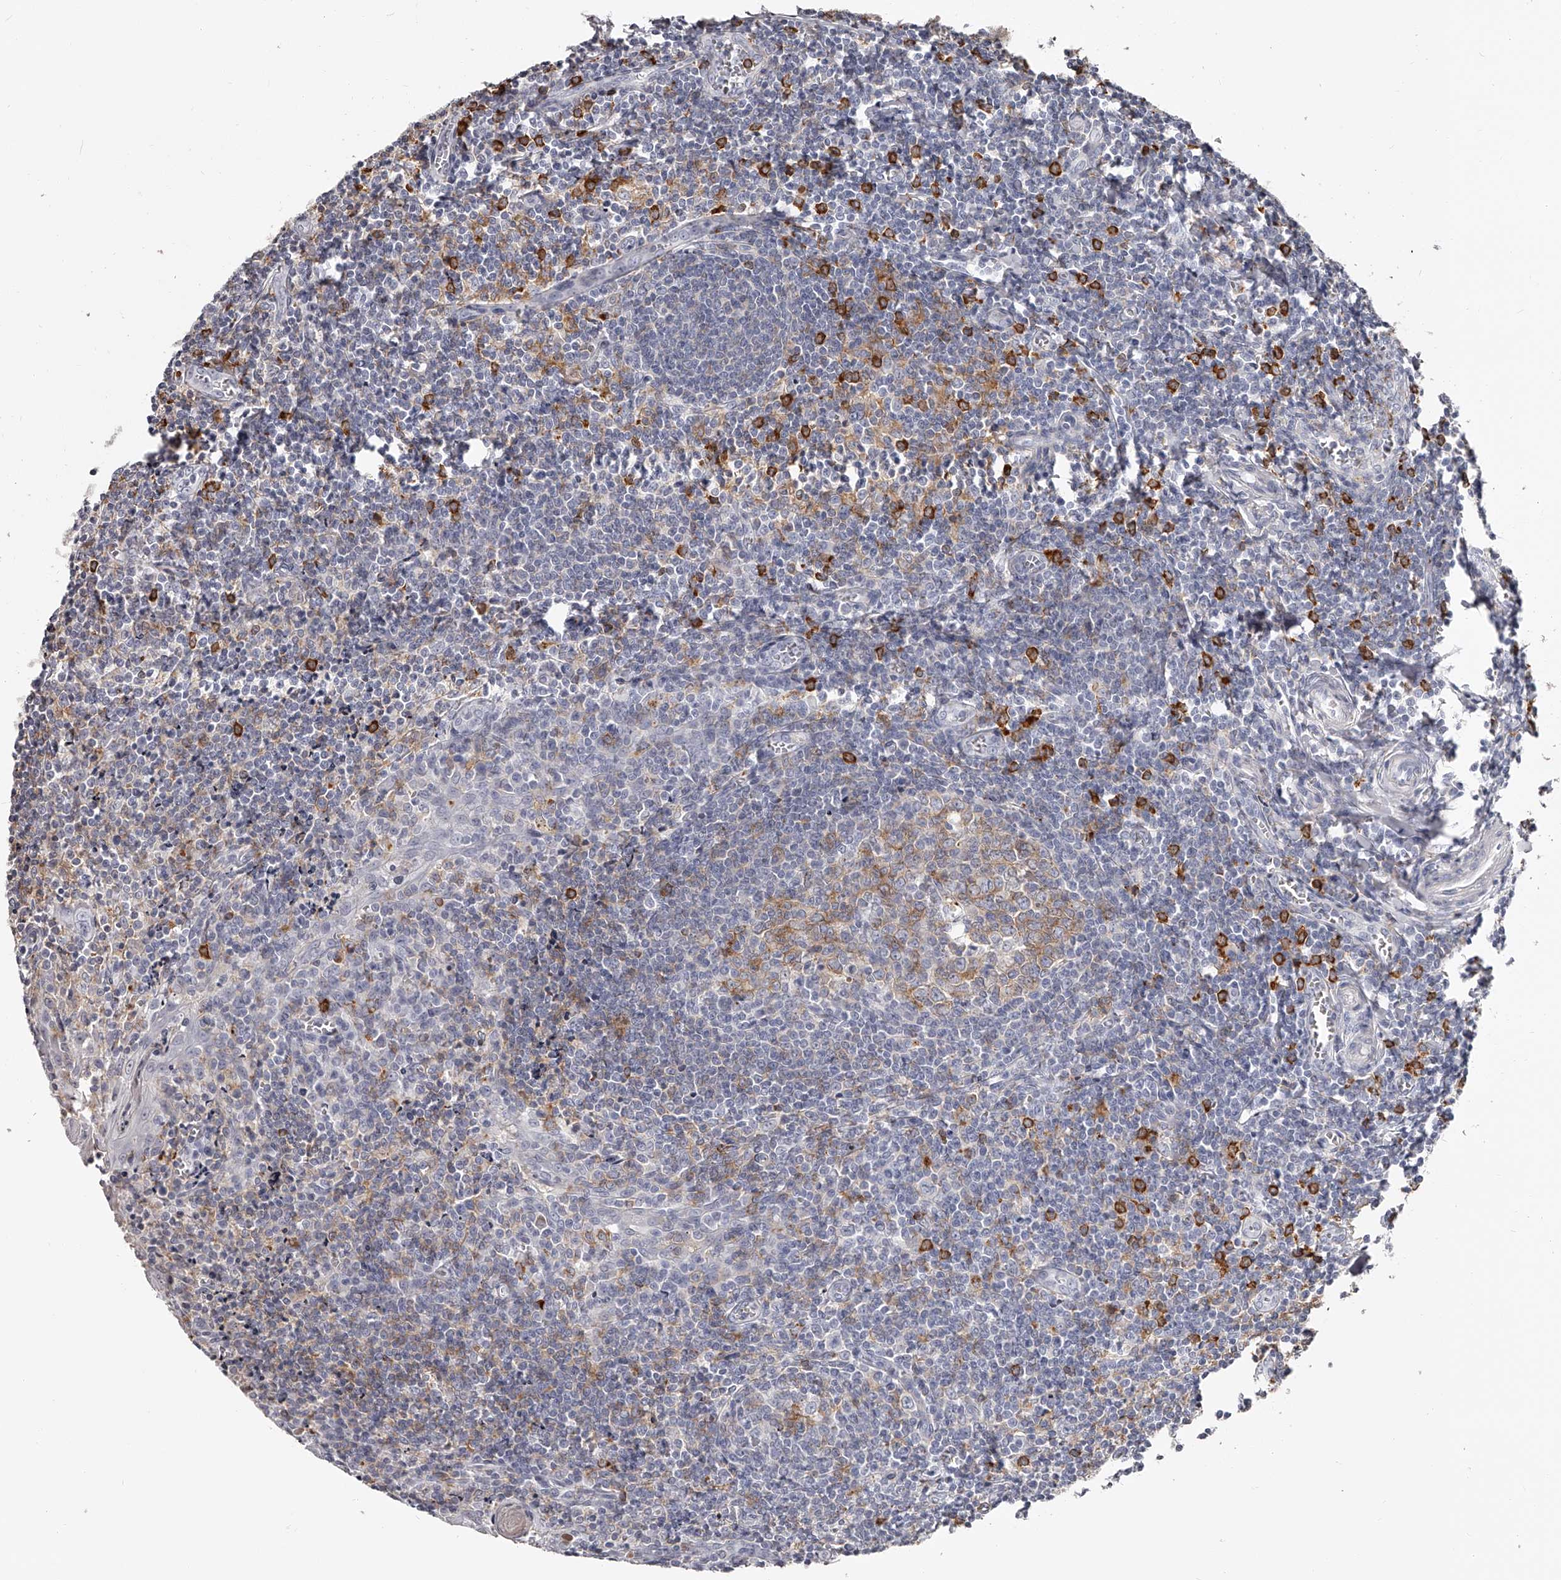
{"staining": {"intensity": "weak", "quantity": "<25%", "location": "cytoplasmic/membranous"}, "tissue": "tonsil", "cell_type": "Germinal center cells", "image_type": "normal", "snomed": [{"axis": "morphology", "description": "Normal tissue, NOS"}, {"axis": "topography", "description": "Tonsil"}], "caption": "Unremarkable tonsil was stained to show a protein in brown. There is no significant staining in germinal center cells. The staining is performed using DAB brown chromogen with nuclei counter-stained in using hematoxylin.", "gene": "PACSIN1", "patient": {"sex": "male", "age": 27}}